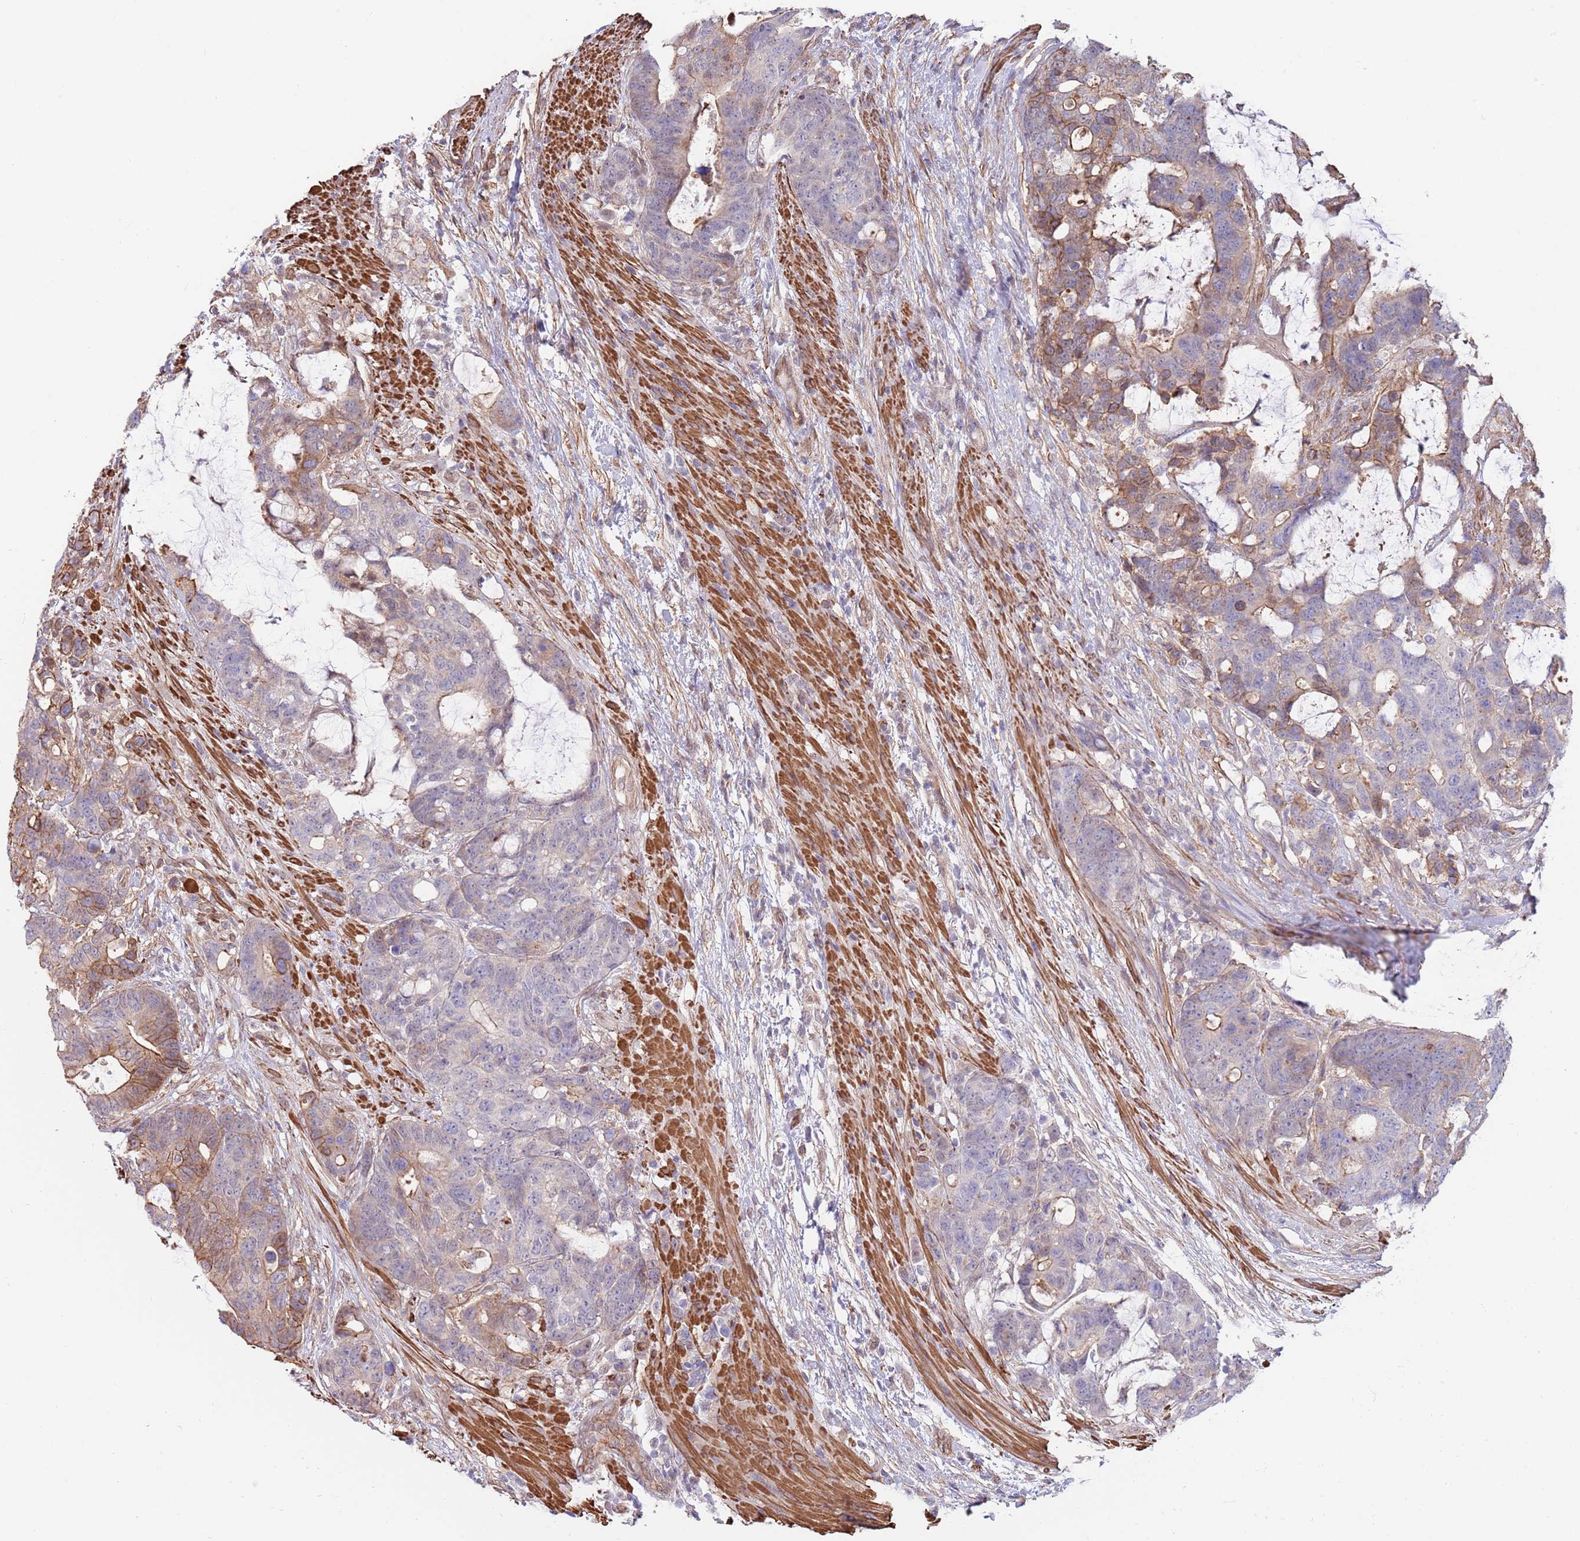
{"staining": {"intensity": "moderate", "quantity": "25%-75%", "location": "cytoplasmic/membranous"}, "tissue": "colorectal cancer", "cell_type": "Tumor cells", "image_type": "cancer", "snomed": [{"axis": "morphology", "description": "Adenocarcinoma, NOS"}, {"axis": "topography", "description": "Colon"}], "caption": "Colorectal cancer stained with IHC displays moderate cytoplasmic/membranous staining in approximately 25%-75% of tumor cells.", "gene": "BPNT1", "patient": {"sex": "female", "age": 82}}